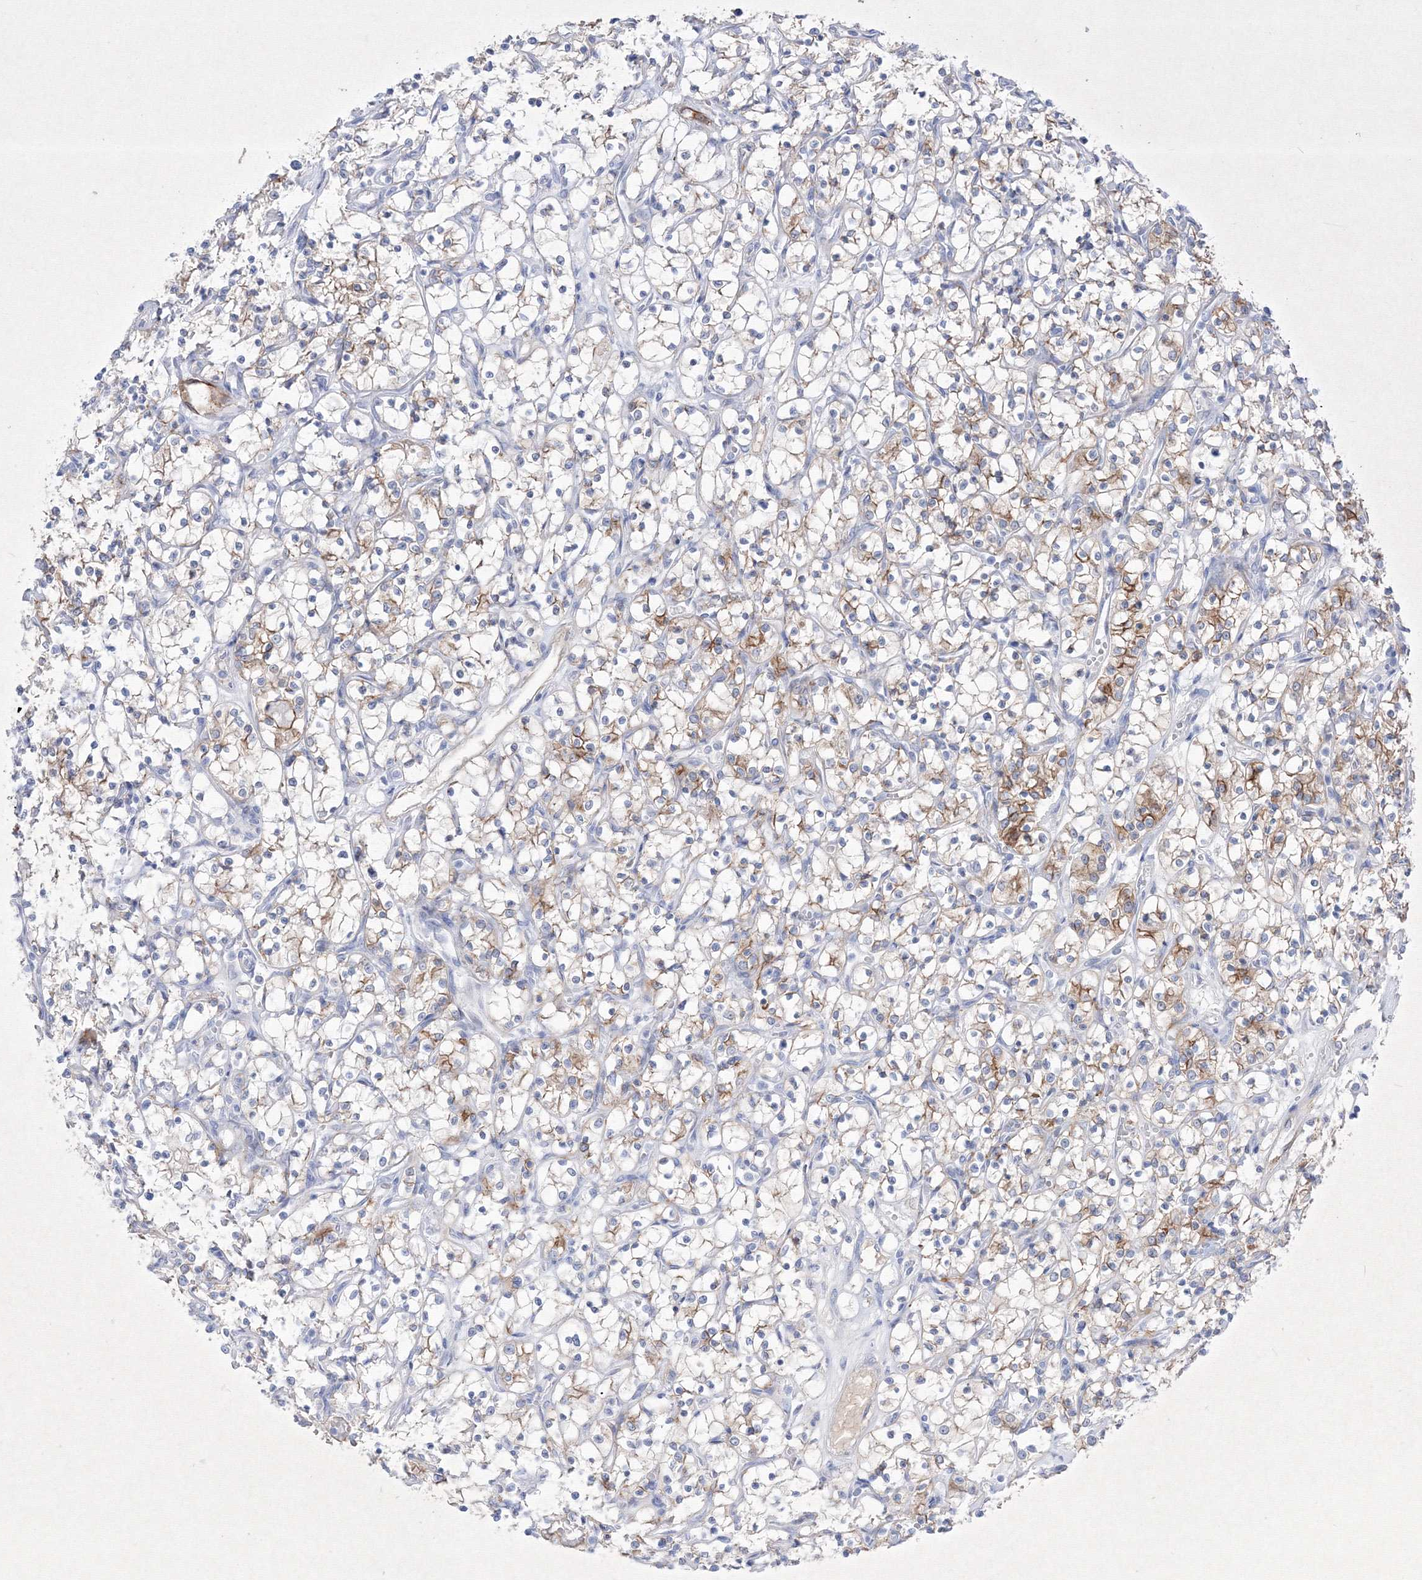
{"staining": {"intensity": "moderate", "quantity": "<25%", "location": "cytoplasmic/membranous"}, "tissue": "renal cancer", "cell_type": "Tumor cells", "image_type": "cancer", "snomed": [{"axis": "morphology", "description": "Adenocarcinoma, NOS"}, {"axis": "topography", "description": "Kidney"}], "caption": "IHC of human adenocarcinoma (renal) displays low levels of moderate cytoplasmic/membranous positivity in approximately <25% of tumor cells.", "gene": "TMEM139", "patient": {"sex": "female", "age": 69}}